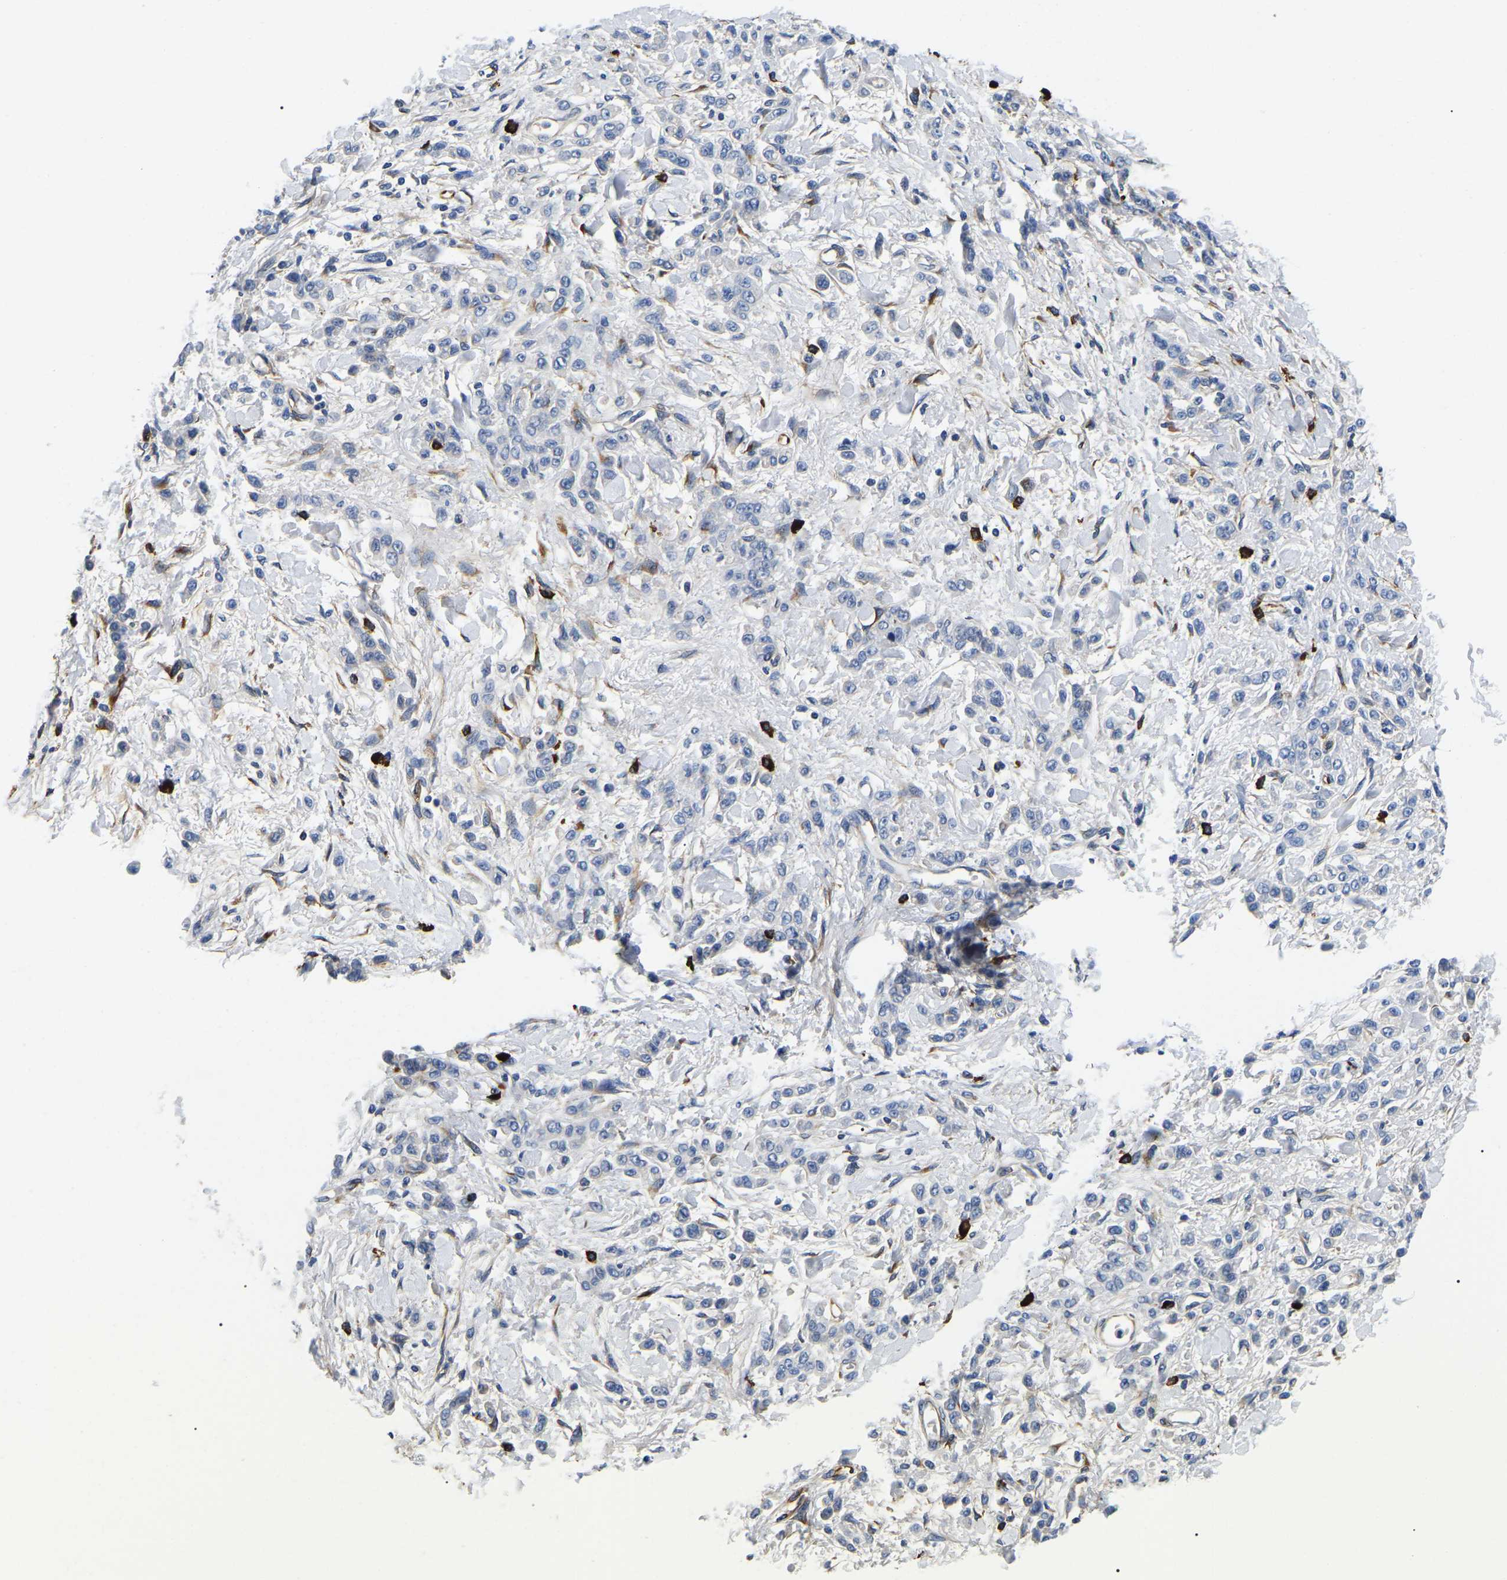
{"staining": {"intensity": "negative", "quantity": "none", "location": "none"}, "tissue": "stomach cancer", "cell_type": "Tumor cells", "image_type": "cancer", "snomed": [{"axis": "morphology", "description": "Normal tissue, NOS"}, {"axis": "morphology", "description": "Adenocarcinoma, NOS"}, {"axis": "topography", "description": "Stomach"}], "caption": "The immunohistochemistry micrograph has no significant staining in tumor cells of adenocarcinoma (stomach) tissue.", "gene": "DUSP8", "patient": {"sex": "male", "age": 82}}